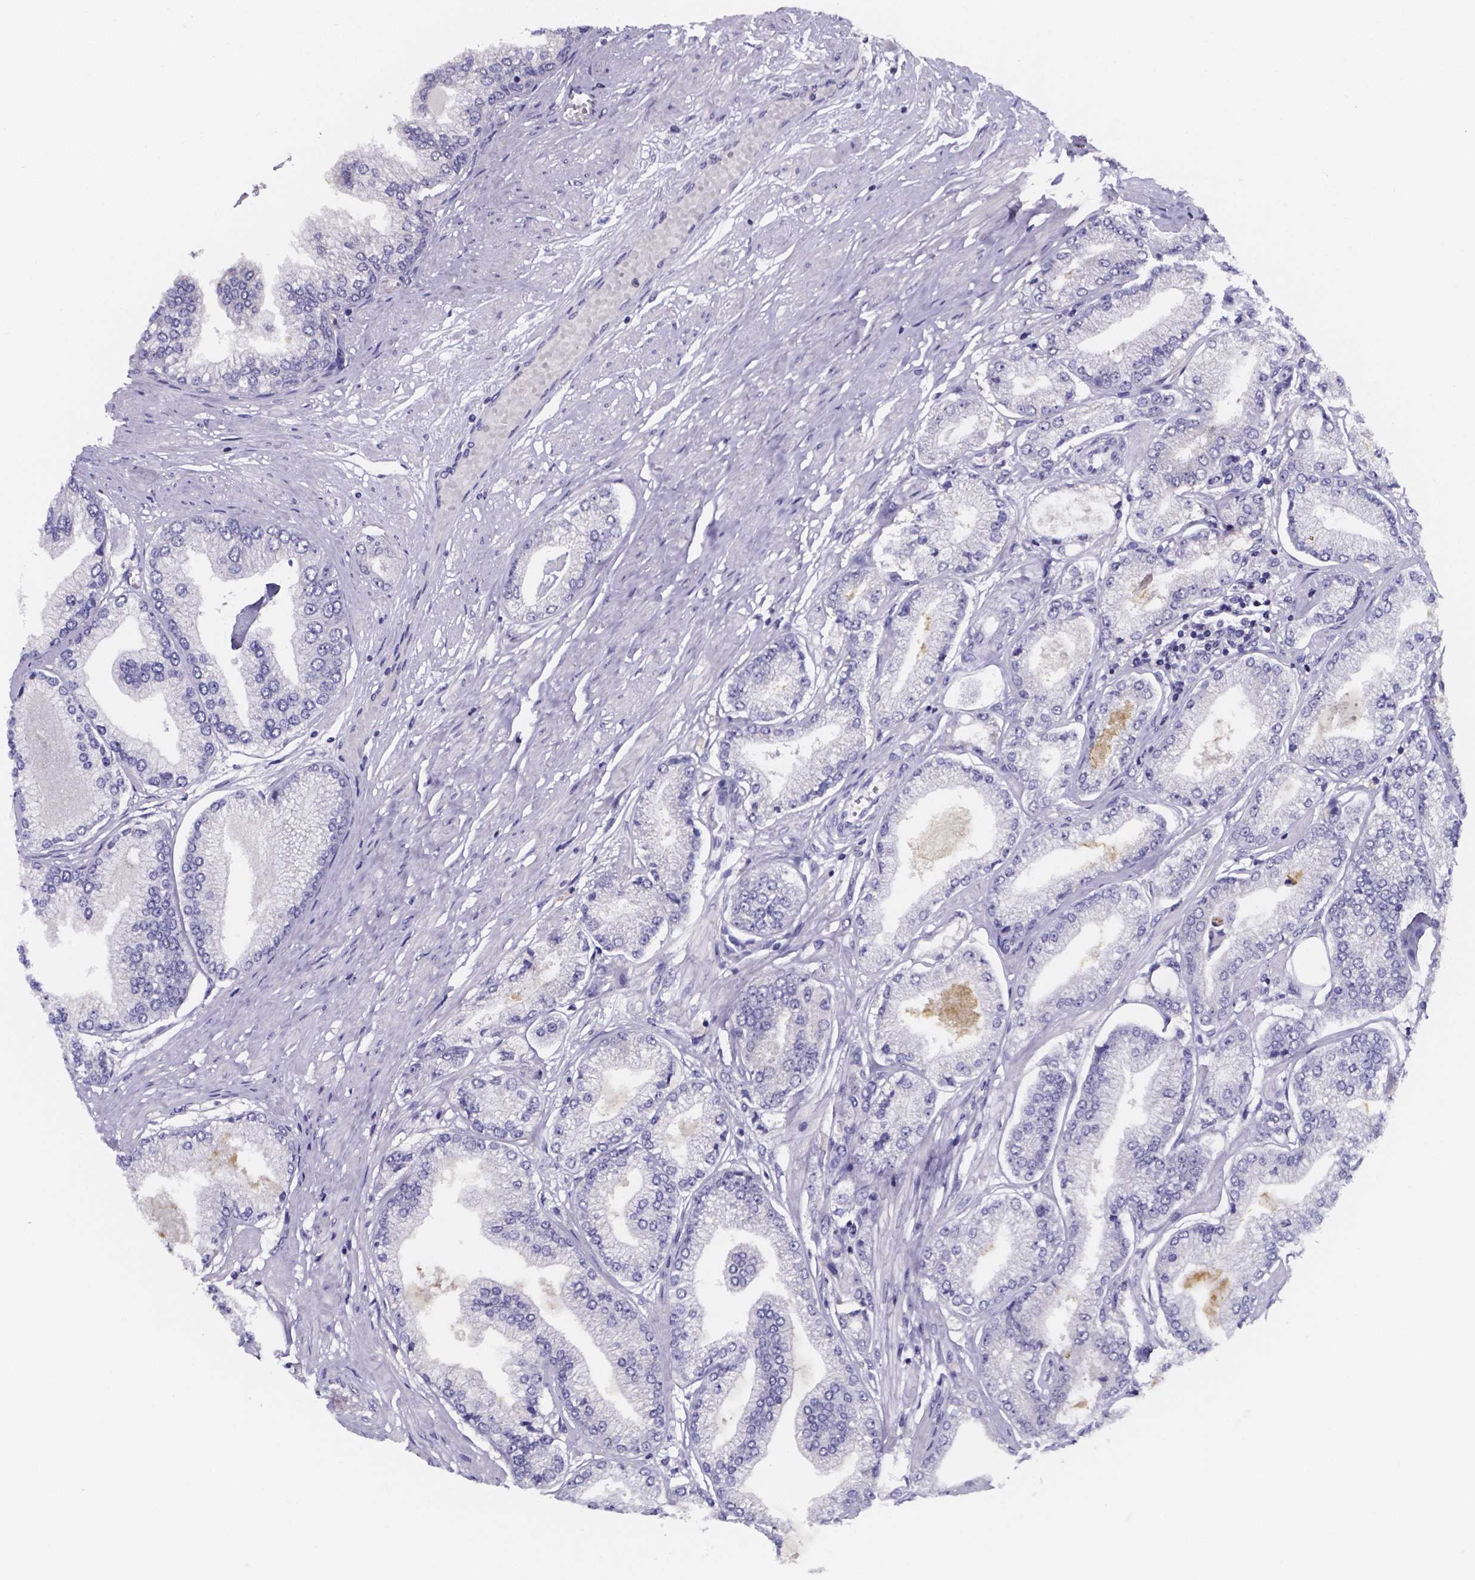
{"staining": {"intensity": "negative", "quantity": "none", "location": "none"}, "tissue": "prostate cancer", "cell_type": "Tumor cells", "image_type": "cancer", "snomed": [{"axis": "morphology", "description": "Adenocarcinoma, Low grade"}, {"axis": "topography", "description": "Prostate"}], "caption": "Immunohistochemistry (IHC) of human prostate cancer shows no positivity in tumor cells.", "gene": "IZUMO1", "patient": {"sex": "male", "age": 55}}